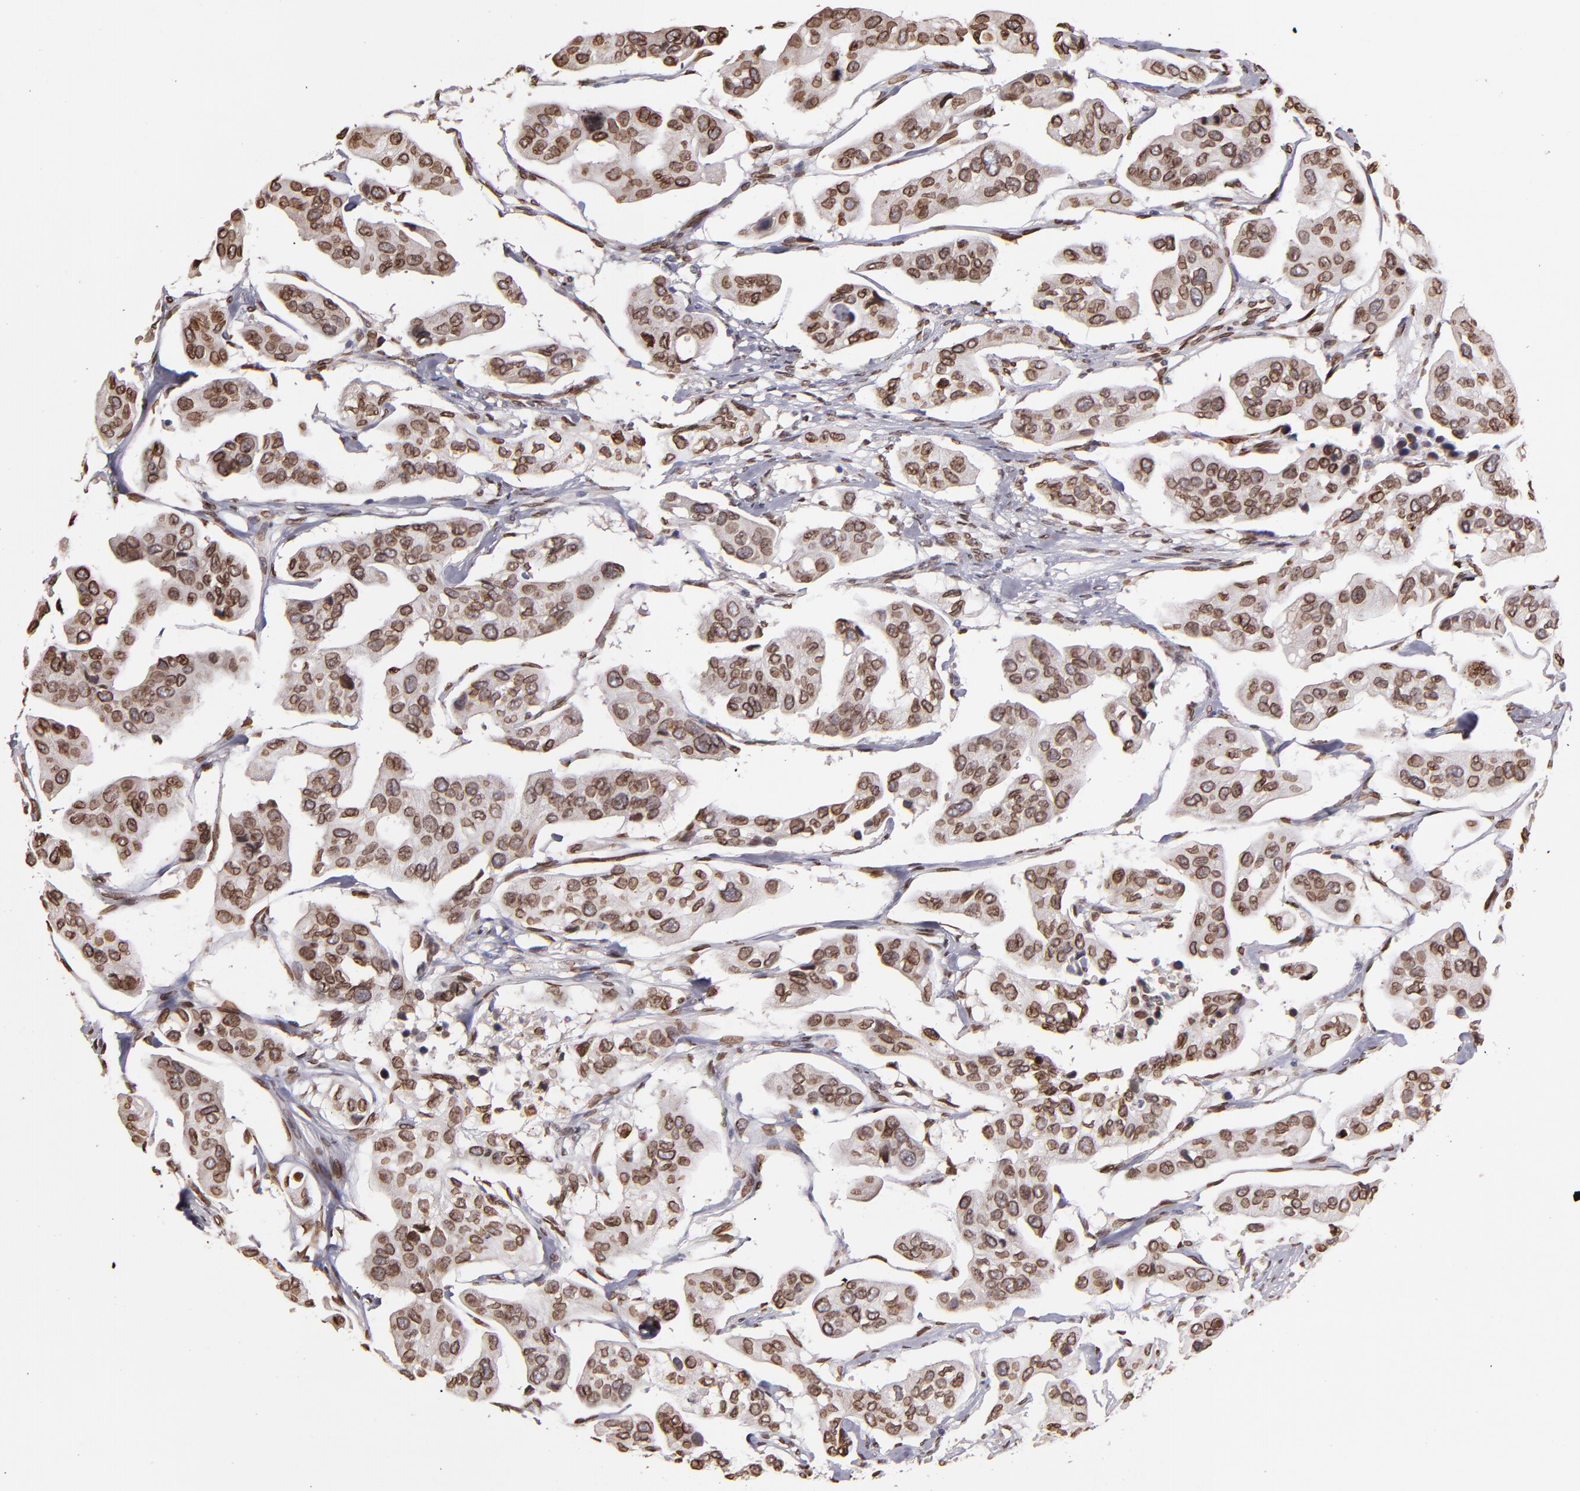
{"staining": {"intensity": "moderate", "quantity": ">75%", "location": "cytoplasmic/membranous,nuclear"}, "tissue": "urothelial cancer", "cell_type": "Tumor cells", "image_type": "cancer", "snomed": [{"axis": "morphology", "description": "Adenocarcinoma, NOS"}, {"axis": "topography", "description": "Urinary bladder"}], "caption": "An image of urothelial cancer stained for a protein reveals moderate cytoplasmic/membranous and nuclear brown staining in tumor cells. (DAB IHC, brown staining for protein, blue staining for nuclei).", "gene": "PUM3", "patient": {"sex": "male", "age": 61}}